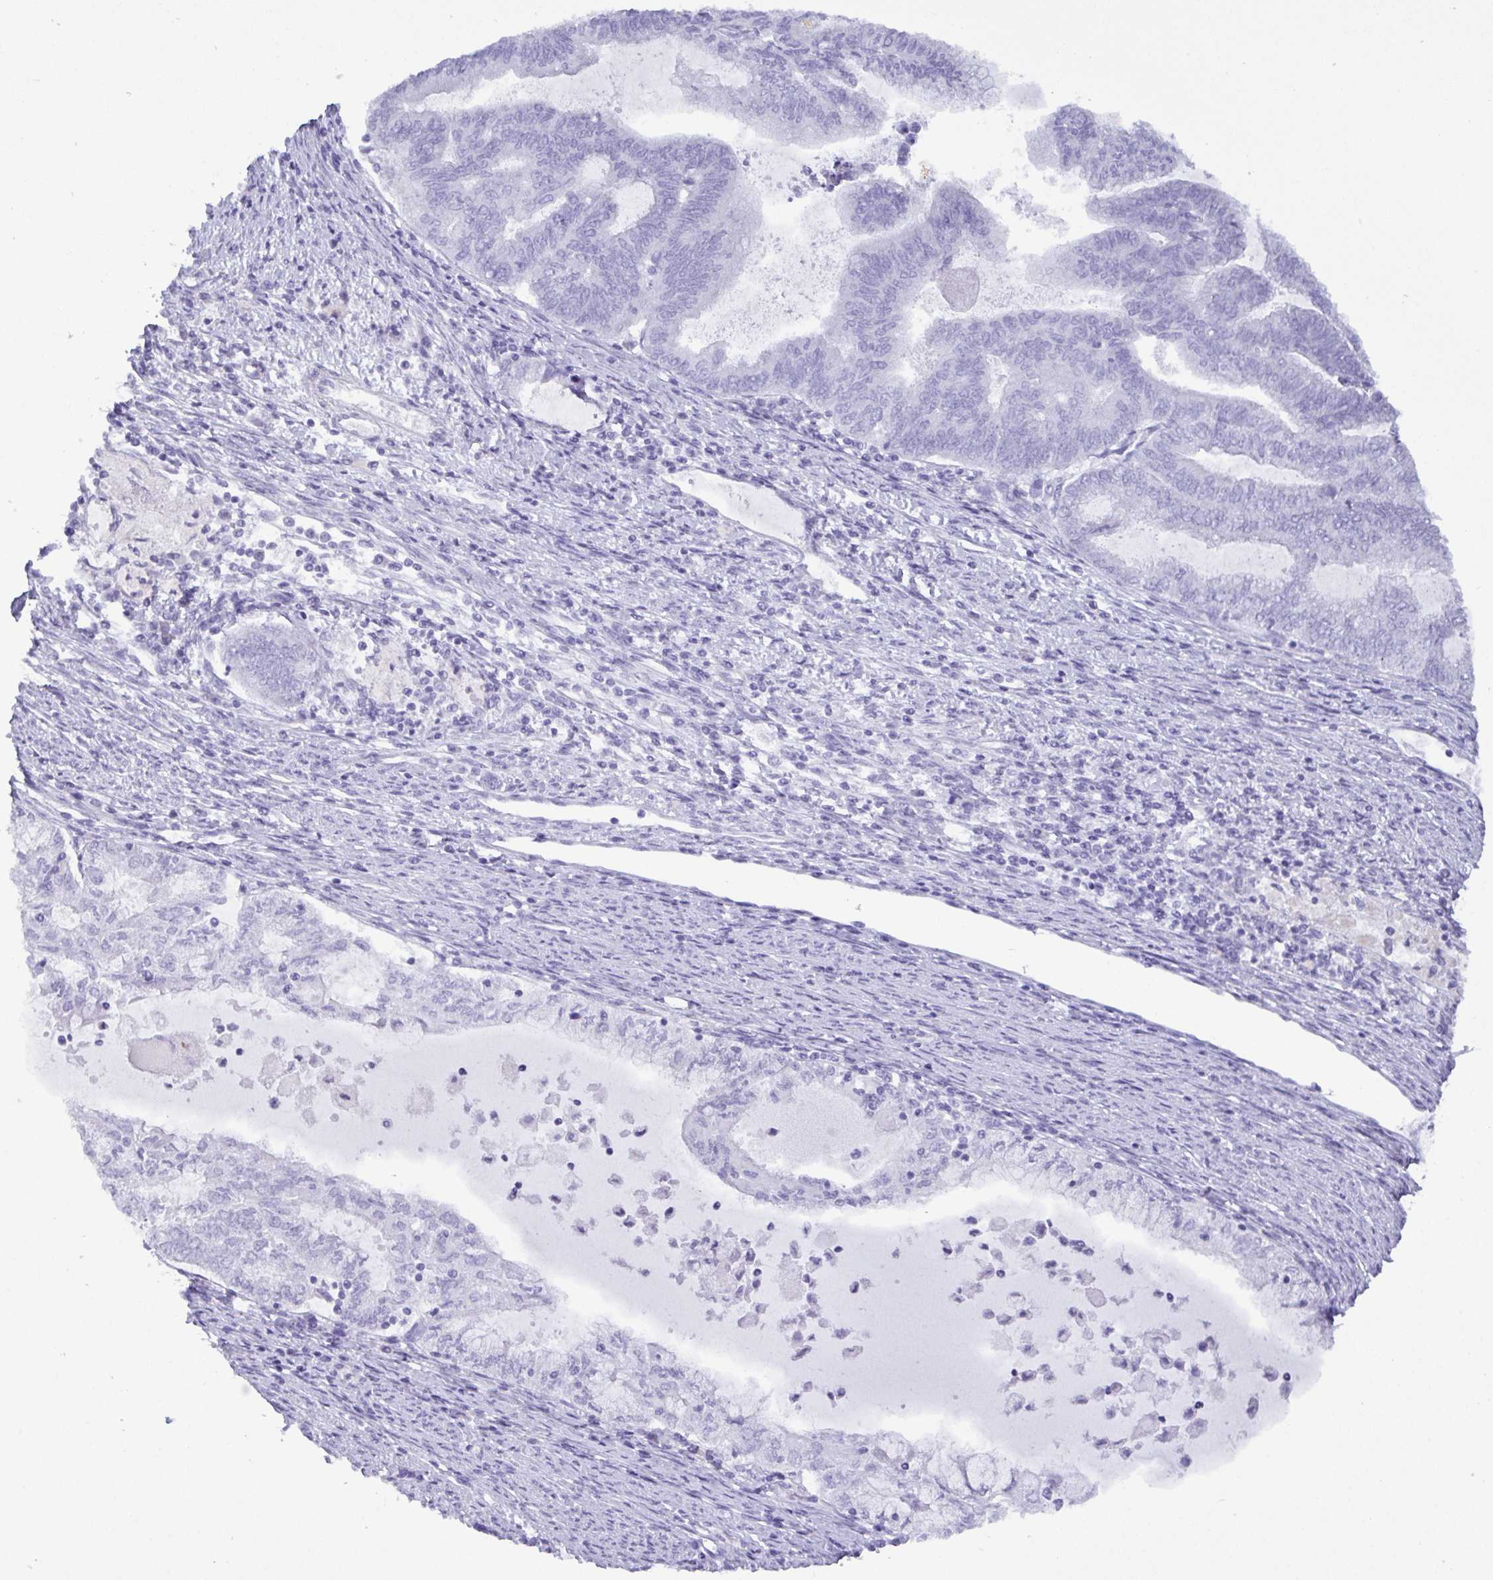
{"staining": {"intensity": "negative", "quantity": "none", "location": "none"}, "tissue": "endometrial cancer", "cell_type": "Tumor cells", "image_type": "cancer", "snomed": [{"axis": "morphology", "description": "Adenocarcinoma, NOS"}, {"axis": "topography", "description": "Endometrium"}], "caption": "Histopathology image shows no protein staining in tumor cells of endometrial cancer (adenocarcinoma) tissue. (Stains: DAB immunohistochemistry with hematoxylin counter stain, Microscopy: brightfield microscopy at high magnification).", "gene": "C4orf33", "patient": {"sex": "female", "age": 79}}